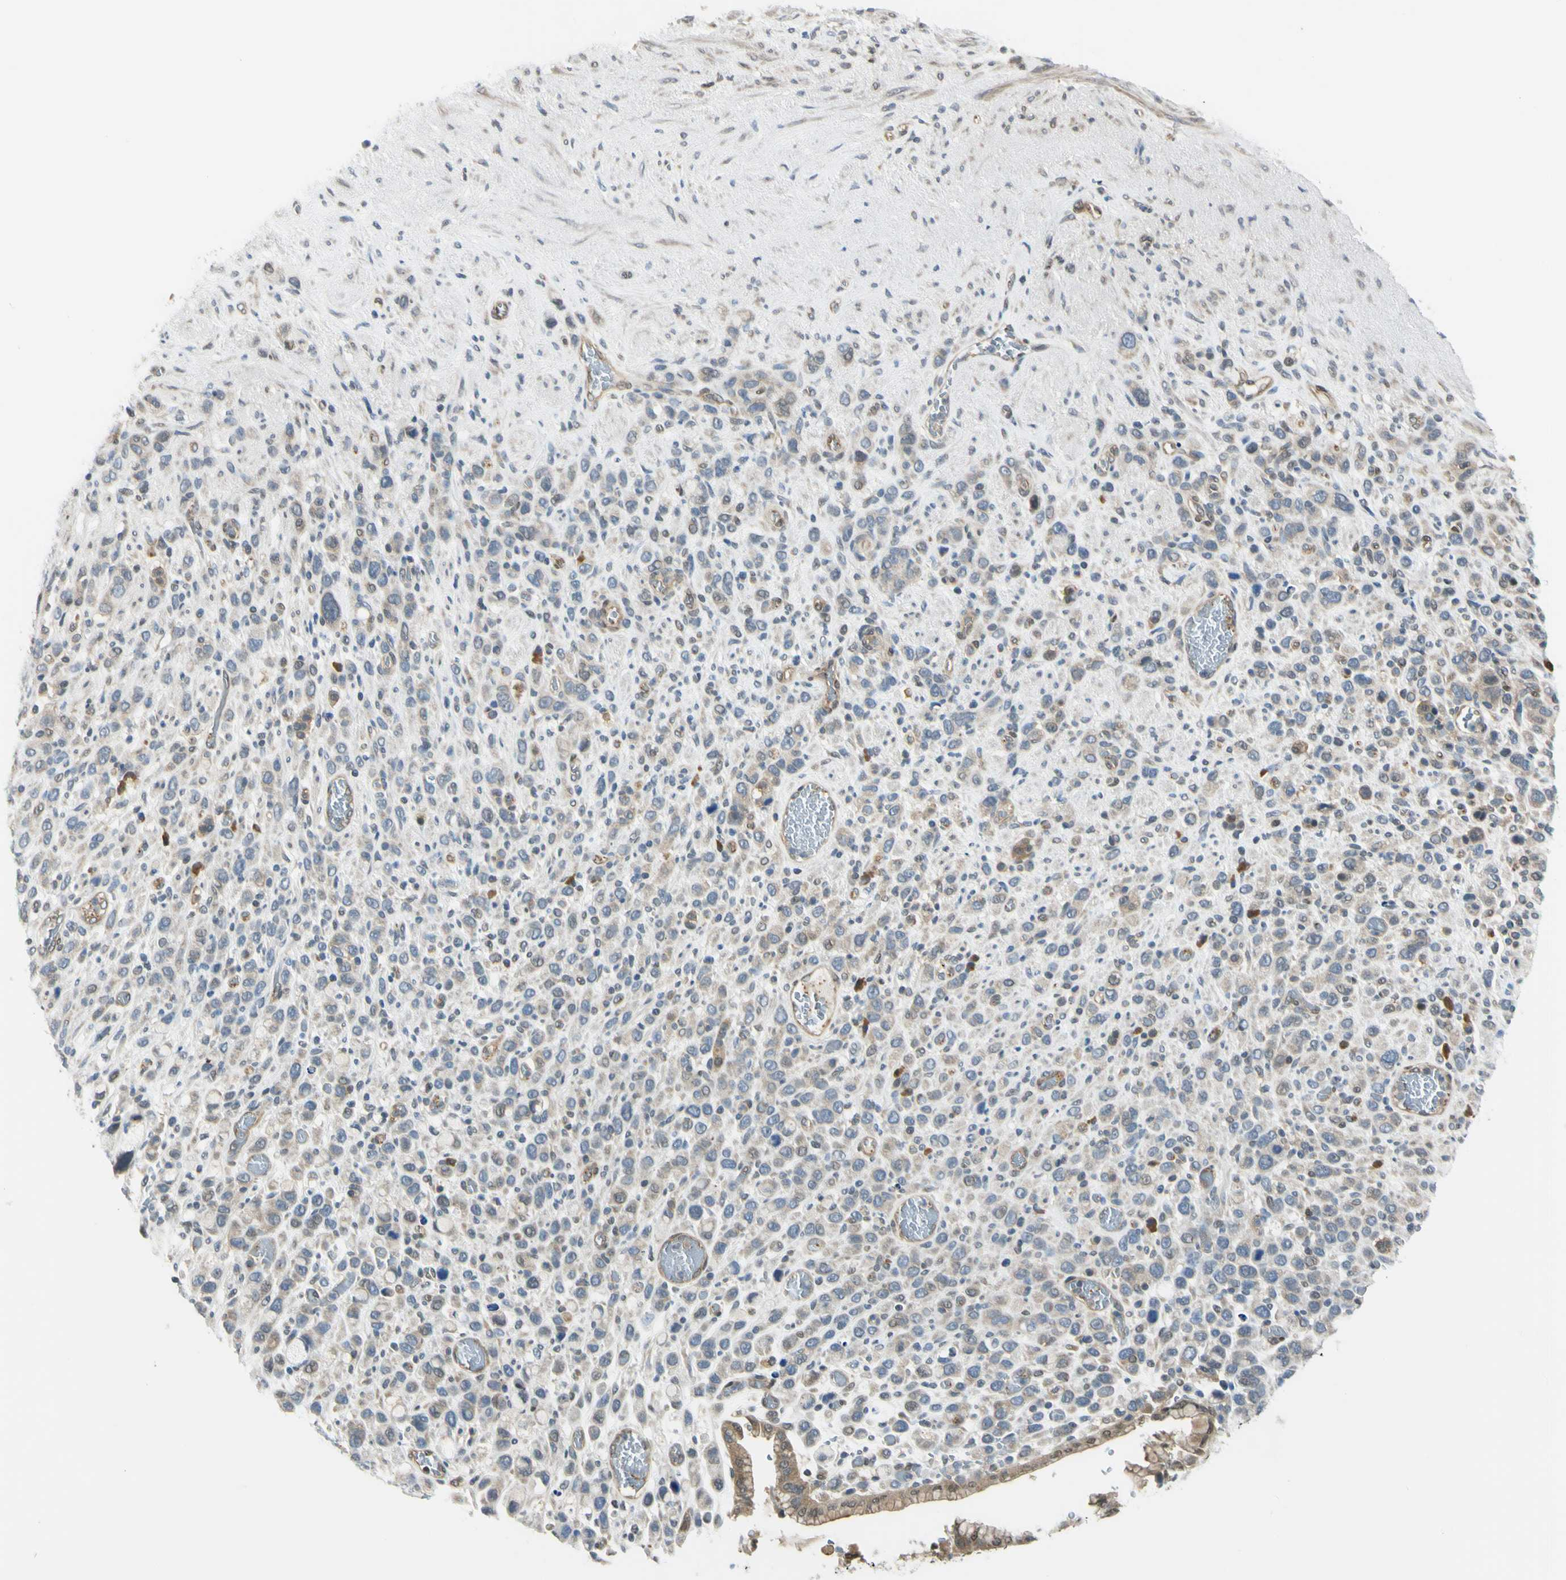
{"staining": {"intensity": "weak", "quantity": ">75%", "location": "cytoplasmic/membranous,nuclear"}, "tissue": "stomach cancer", "cell_type": "Tumor cells", "image_type": "cancer", "snomed": [{"axis": "morphology", "description": "Normal tissue, NOS"}, {"axis": "morphology", "description": "Adenocarcinoma, NOS"}, {"axis": "morphology", "description": "Adenocarcinoma, High grade"}, {"axis": "topography", "description": "Stomach, upper"}, {"axis": "topography", "description": "Stomach"}], "caption": "High-power microscopy captured an IHC image of stomach cancer (adenocarcinoma), revealing weak cytoplasmic/membranous and nuclear positivity in approximately >75% of tumor cells.", "gene": "RASGRF1", "patient": {"sex": "female", "age": 65}}